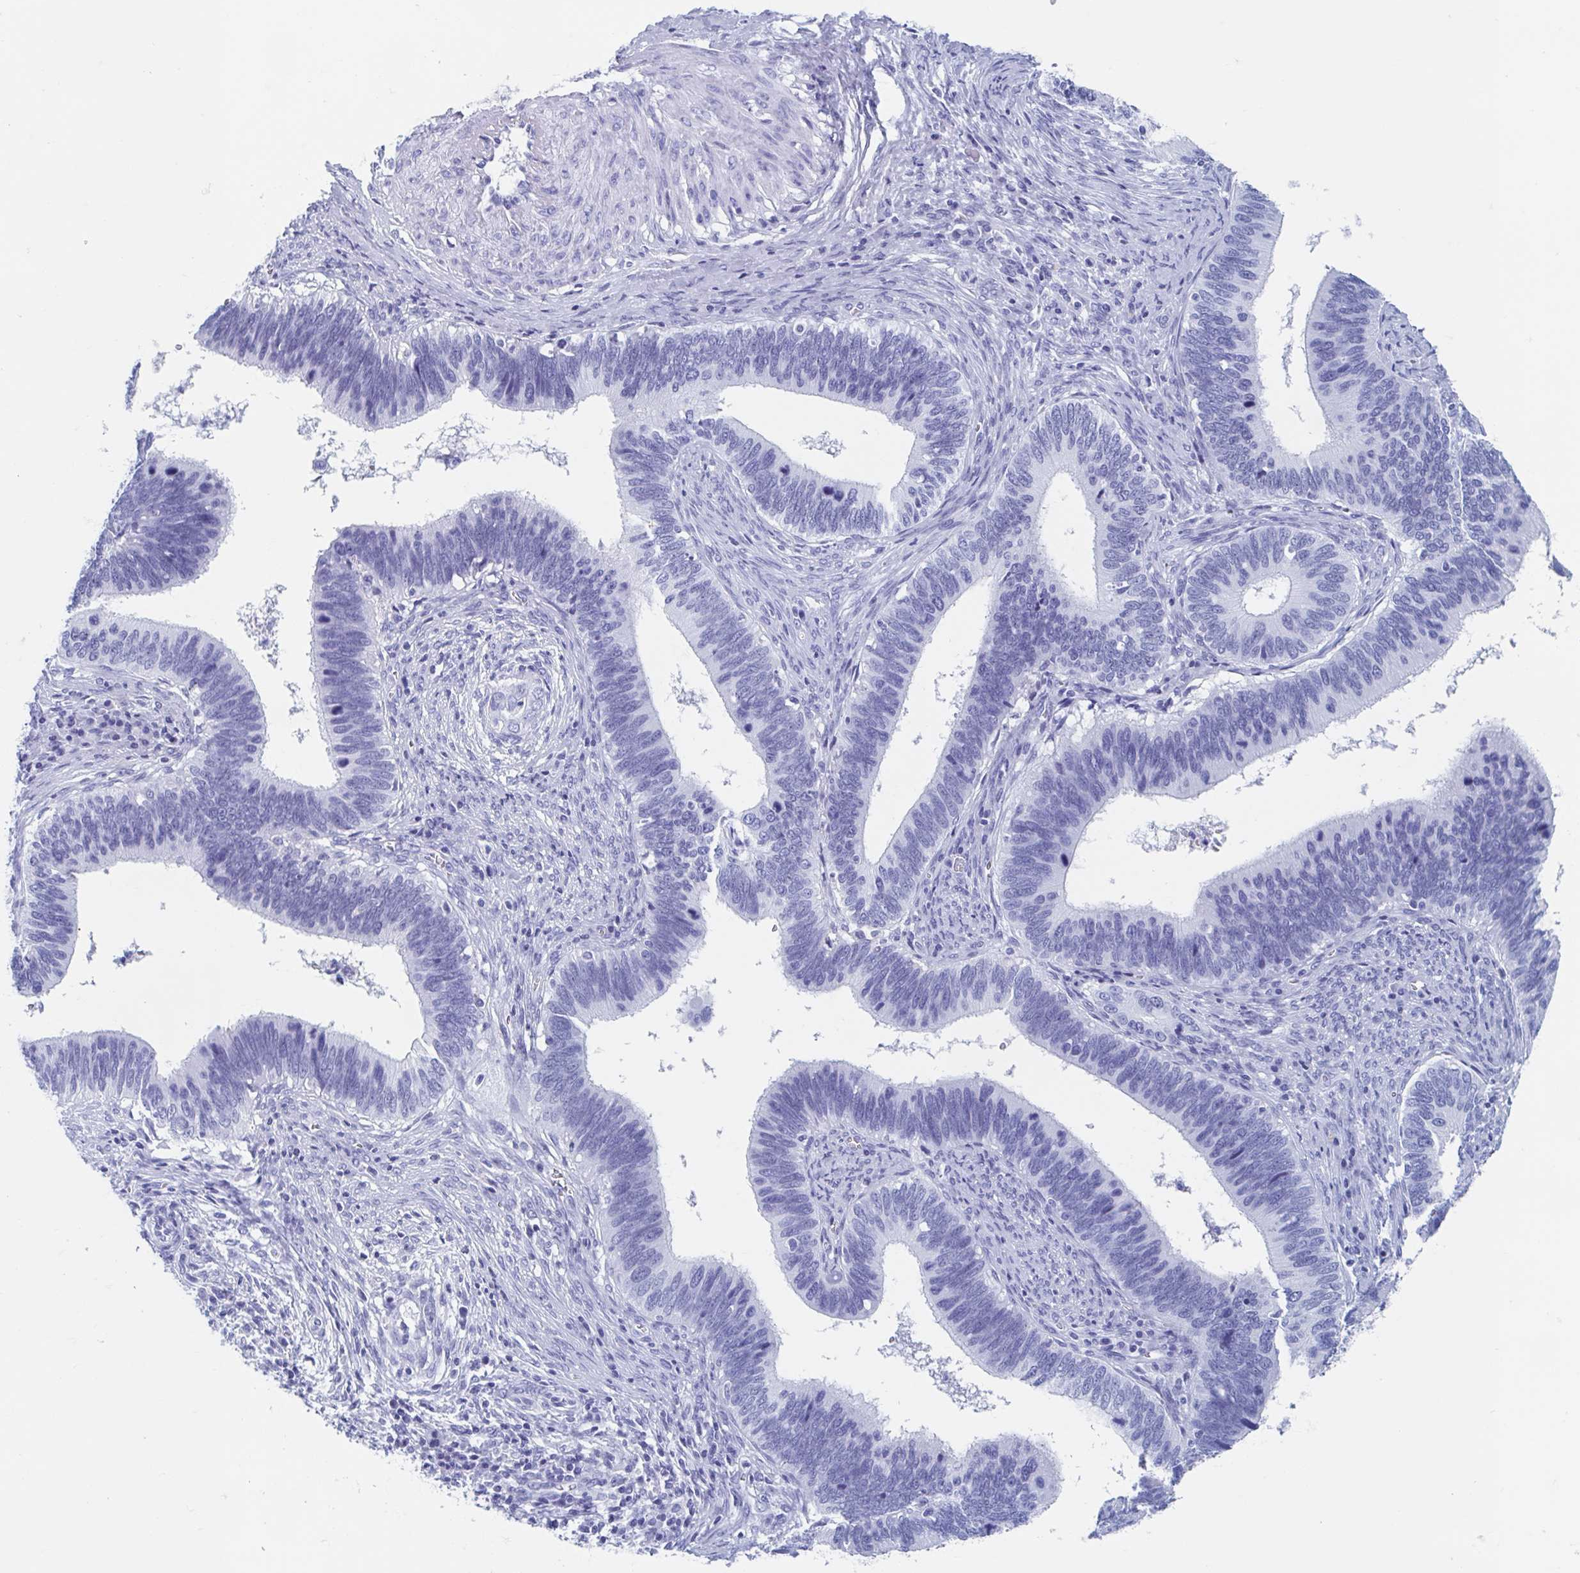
{"staining": {"intensity": "negative", "quantity": "none", "location": "none"}, "tissue": "cervical cancer", "cell_type": "Tumor cells", "image_type": "cancer", "snomed": [{"axis": "morphology", "description": "Adenocarcinoma, NOS"}, {"axis": "topography", "description": "Cervix"}], "caption": "Tumor cells show no significant protein positivity in cervical cancer (adenocarcinoma).", "gene": "HDGFL1", "patient": {"sex": "female", "age": 42}}